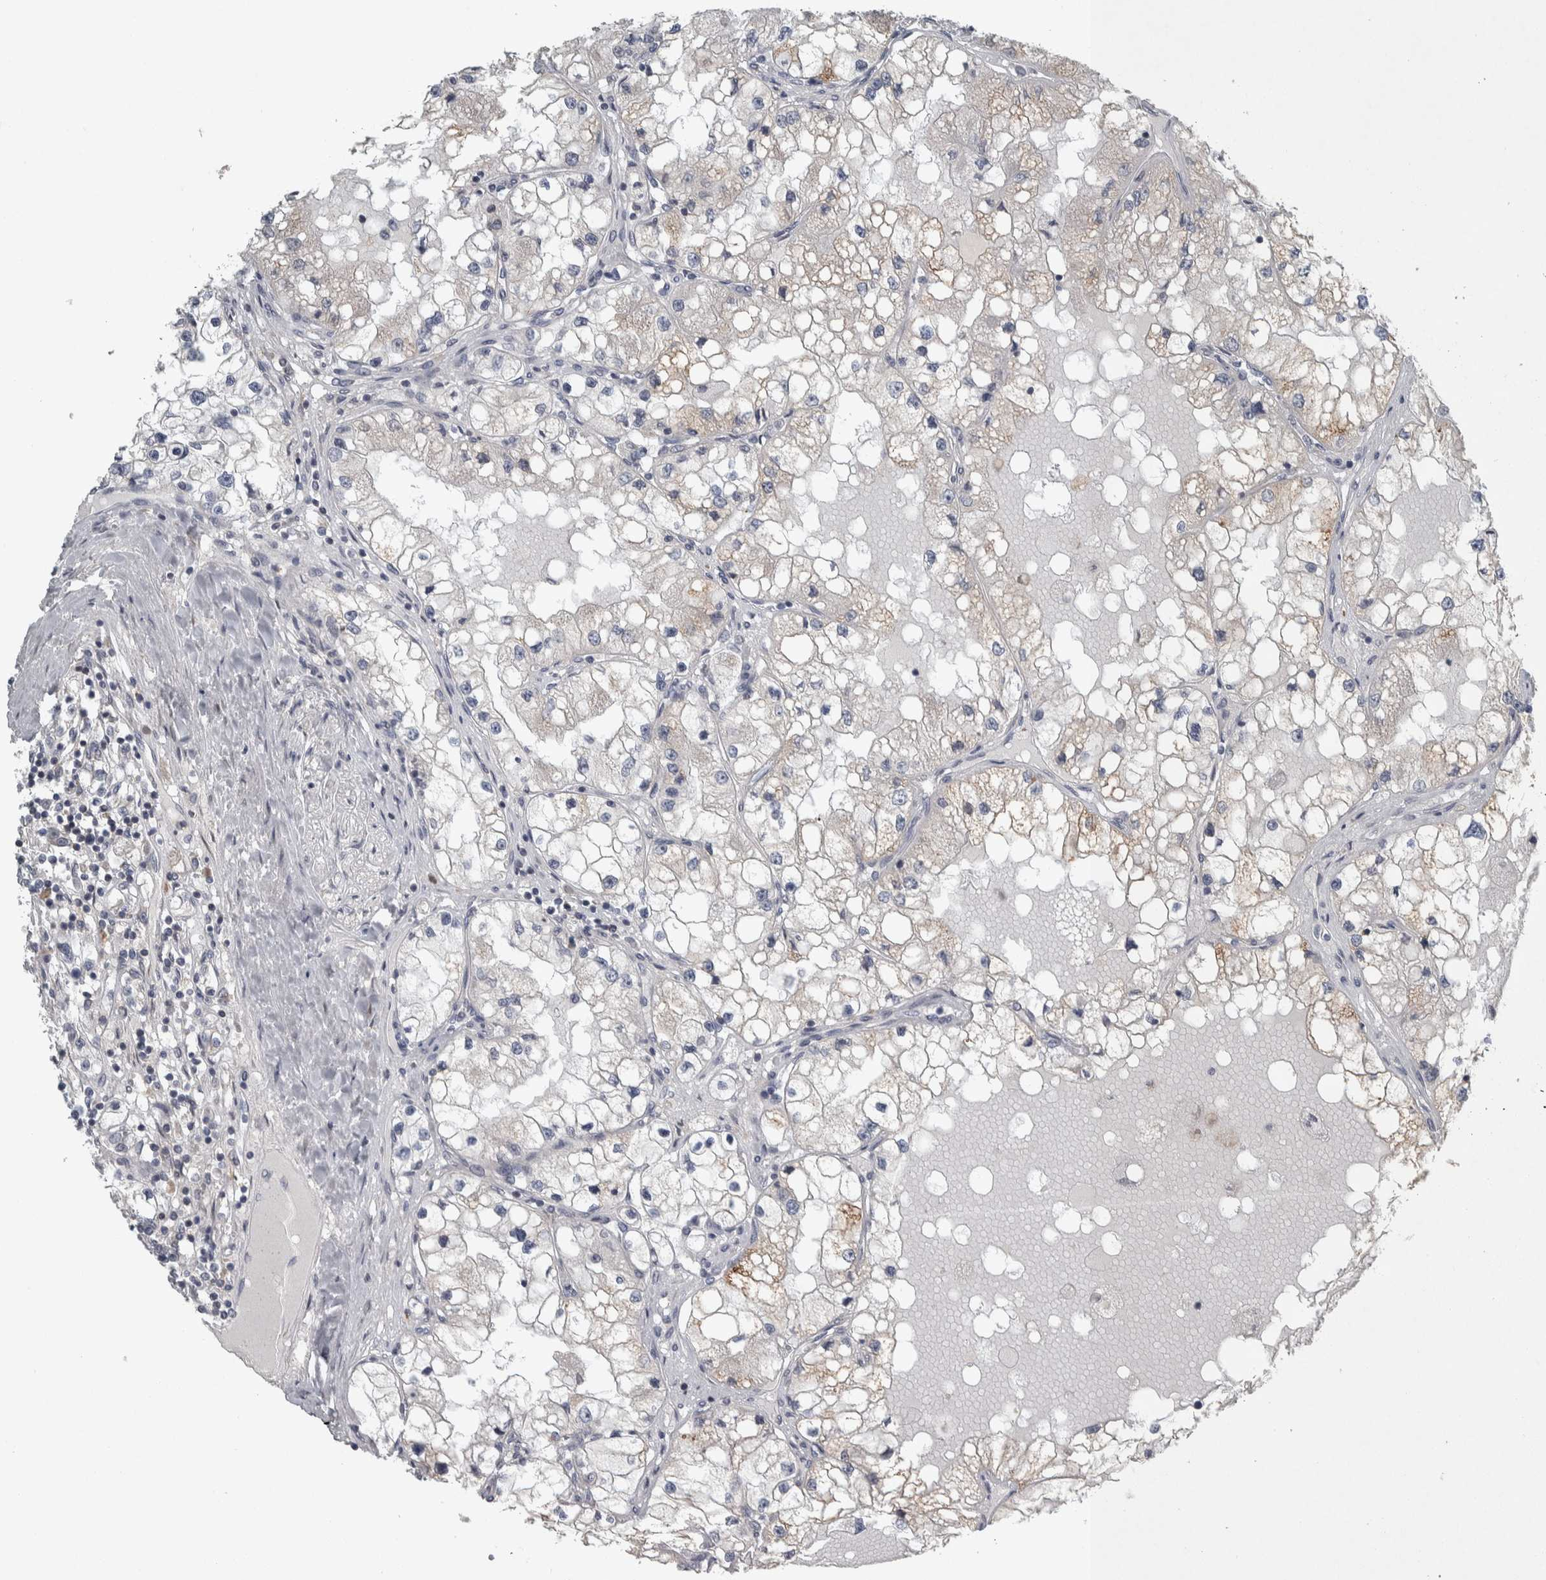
{"staining": {"intensity": "weak", "quantity": "<25%", "location": "cytoplasmic/membranous"}, "tissue": "renal cancer", "cell_type": "Tumor cells", "image_type": "cancer", "snomed": [{"axis": "morphology", "description": "Adenocarcinoma, NOS"}, {"axis": "topography", "description": "Kidney"}], "caption": "High power microscopy image of an IHC histopathology image of renal adenocarcinoma, revealing no significant positivity in tumor cells. The staining was performed using DAB (3,3'-diaminobenzidine) to visualize the protein expression in brown, while the nuclei were stained in blue with hematoxylin (Magnification: 20x).", "gene": "SIGMAR1", "patient": {"sex": "male", "age": 68}}